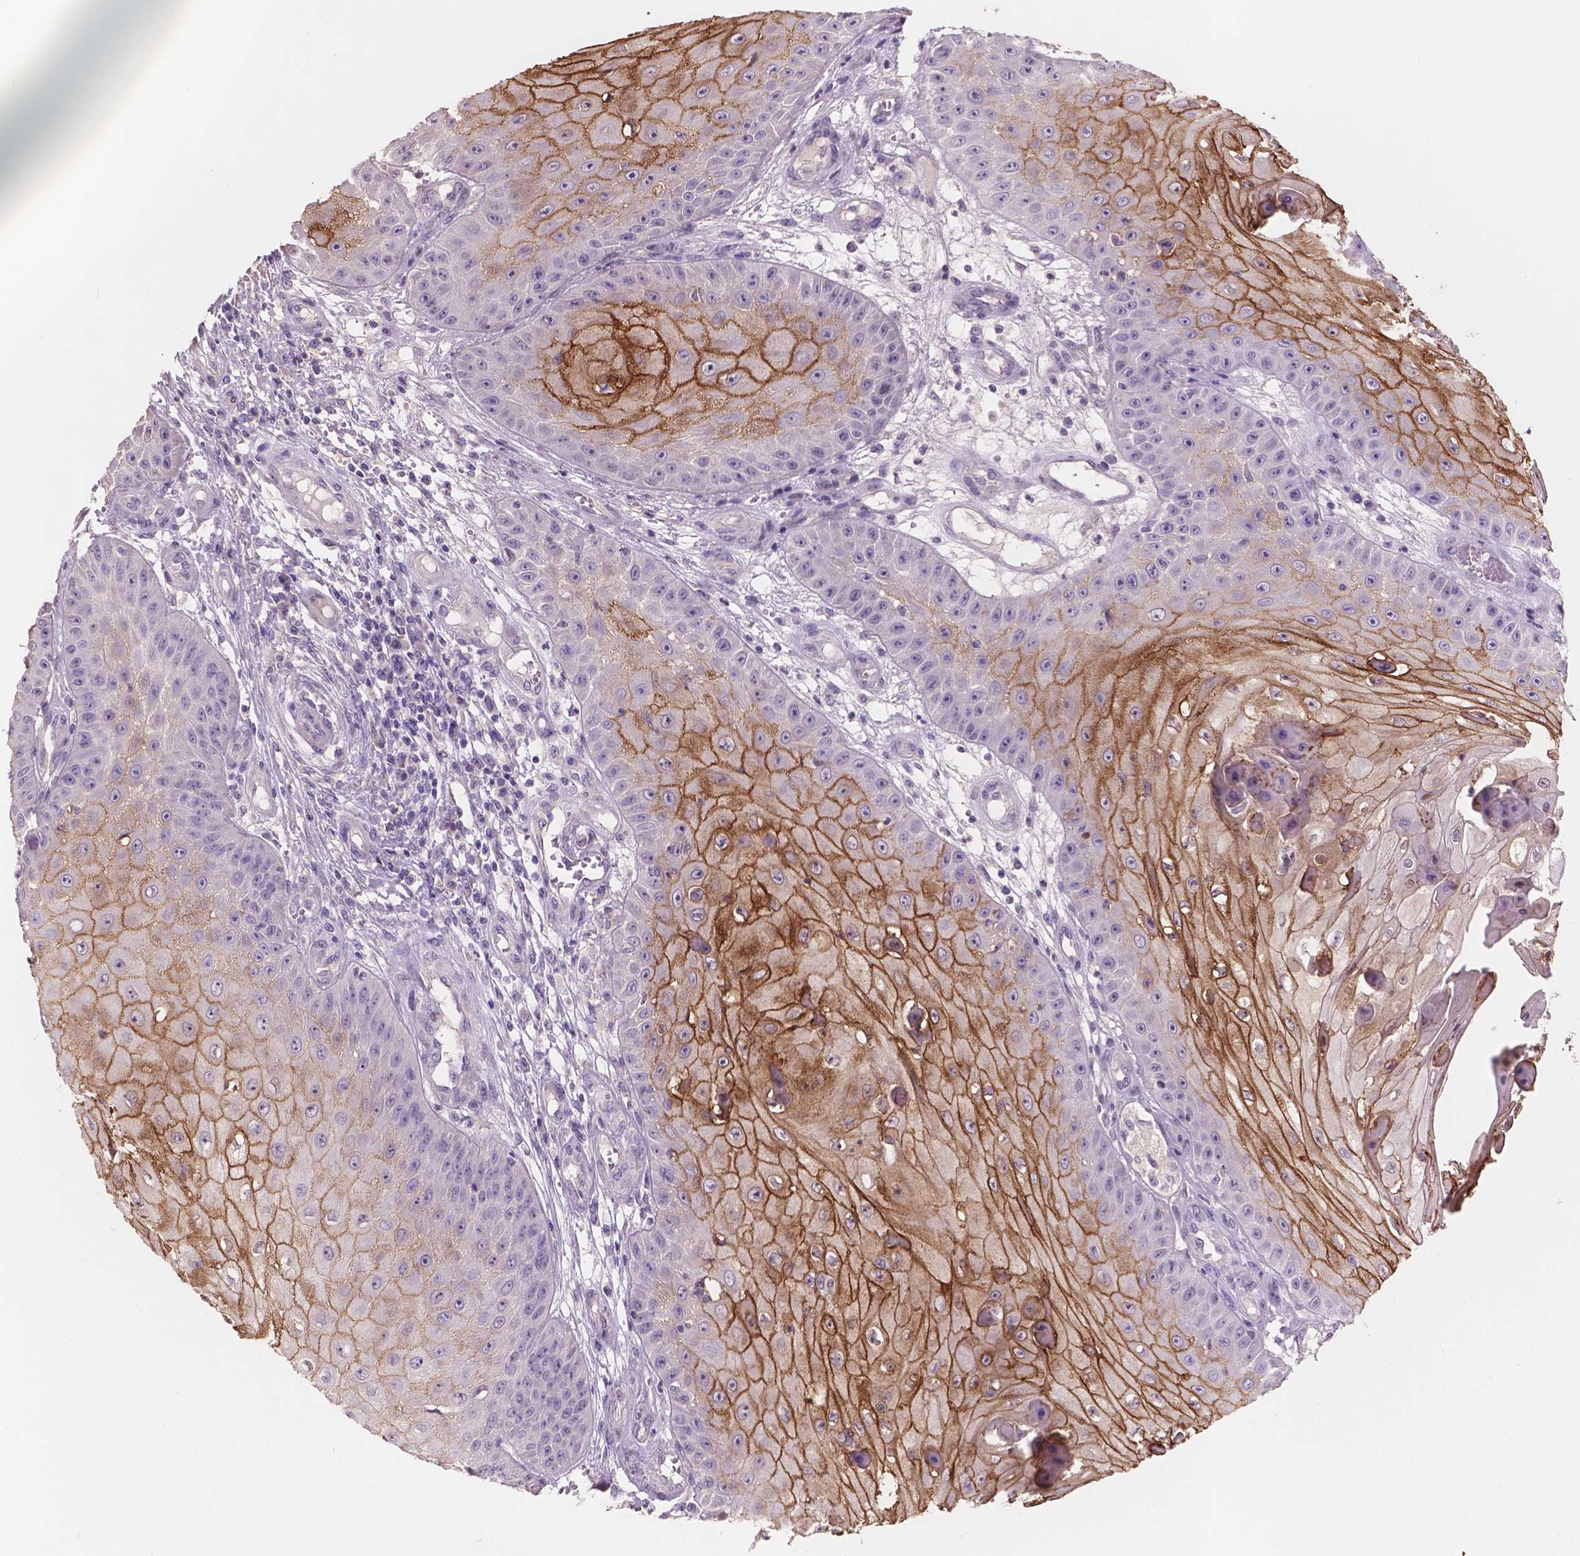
{"staining": {"intensity": "strong", "quantity": "25%-75%", "location": "cytoplasmic/membranous"}, "tissue": "skin cancer", "cell_type": "Tumor cells", "image_type": "cancer", "snomed": [{"axis": "morphology", "description": "Squamous cell carcinoma, NOS"}, {"axis": "topography", "description": "Skin"}], "caption": "Squamous cell carcinoma (skin) stained with a protein marker exhibits strong staining in tumor cells.", "gene": "SBSN", "patient": {"sex": "male", "age": 70}}